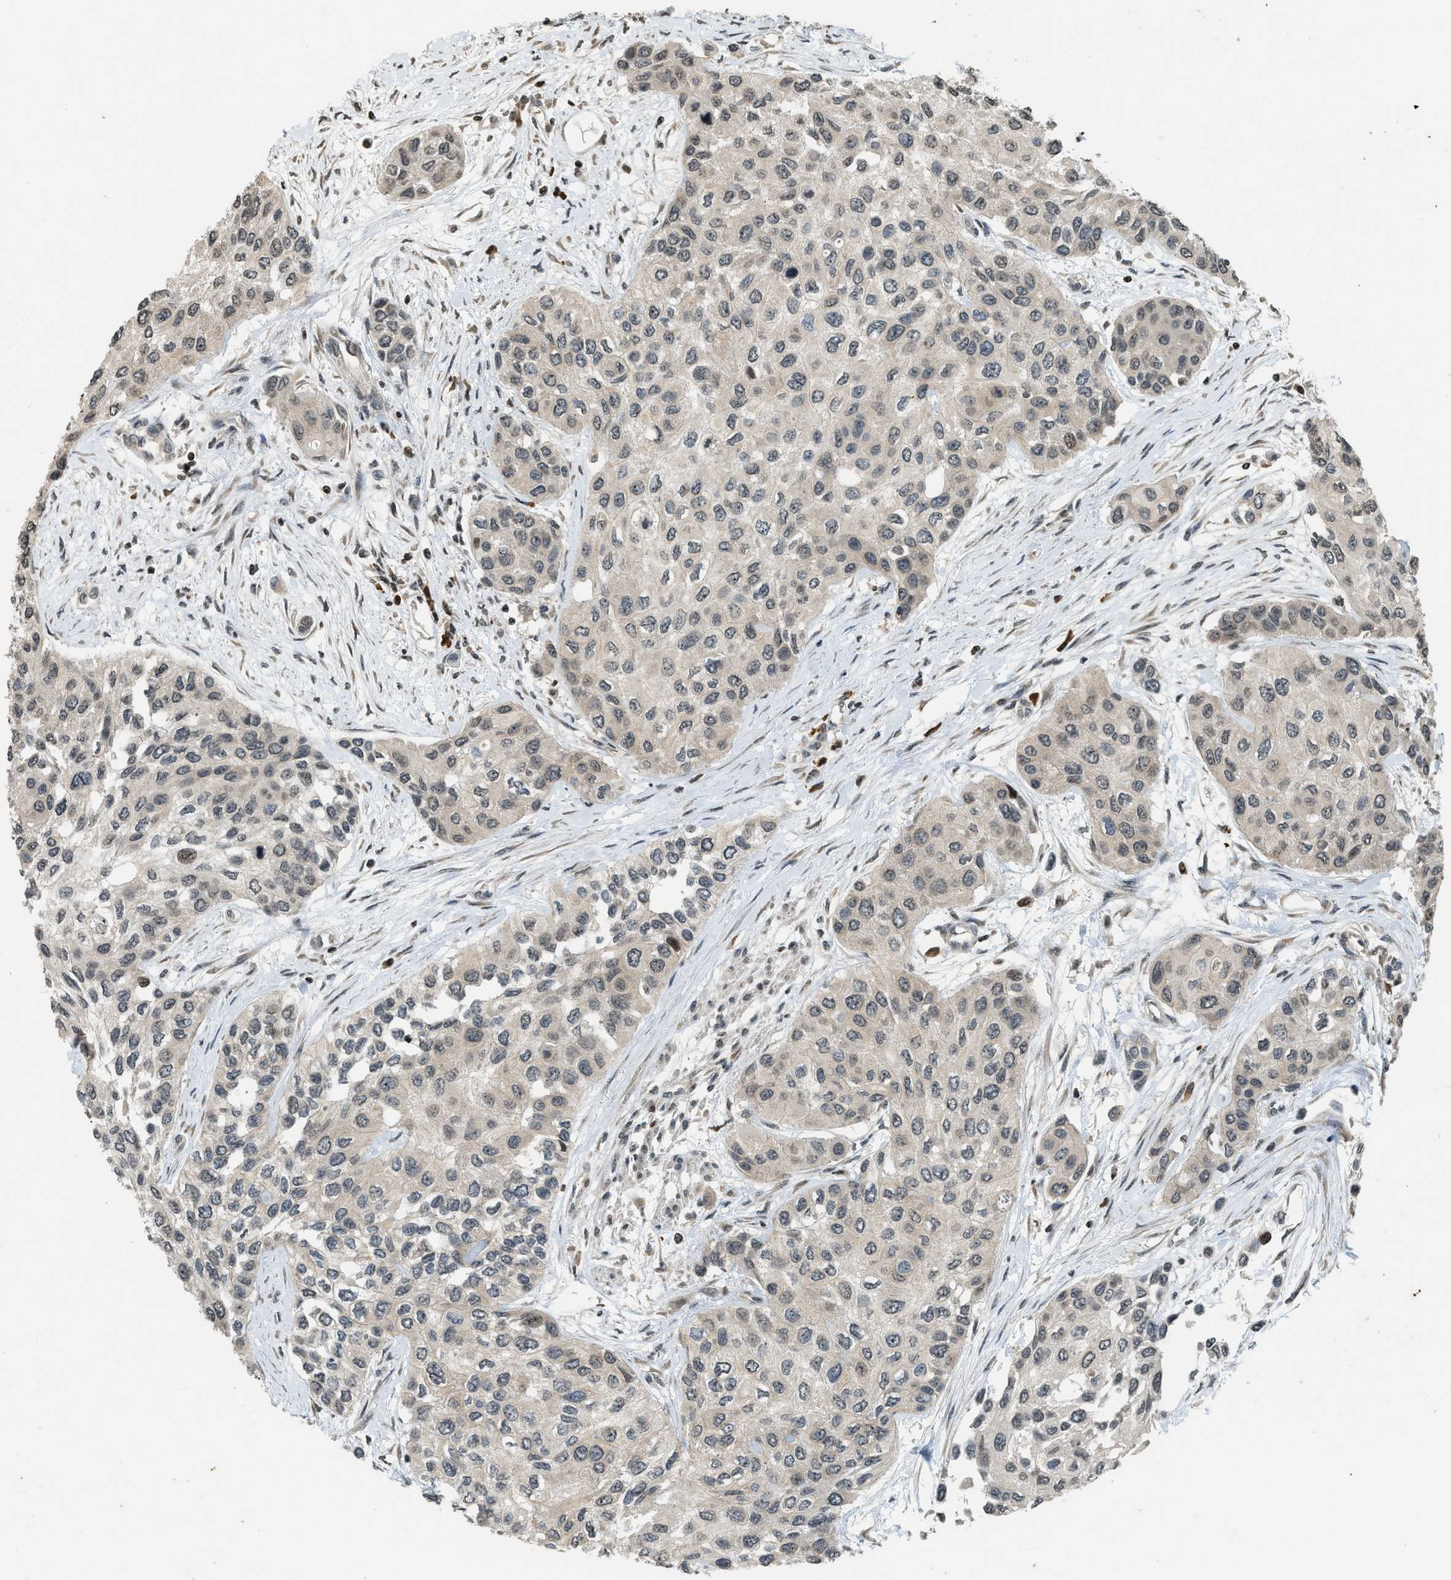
{"staining": {"intensity": "moderate", "quantity": "<25%", "location": "nuclear"}, "tissue": "urothelial cancer", "cell_type": "Tumor cells", "image_type": "cancer", "snomed": [{"axis": "morphology", "description": "Urothelial carcinoma, High grade"}, {"axis": "topography", "description": "Urinary bladder"}], "caption": "Moderate nuclear protein expression is identified in approximately <25% of tumor cells in urothelial cancer.", "gene": "SIAH1", "patient": {"sex": "female", "age": 56}}